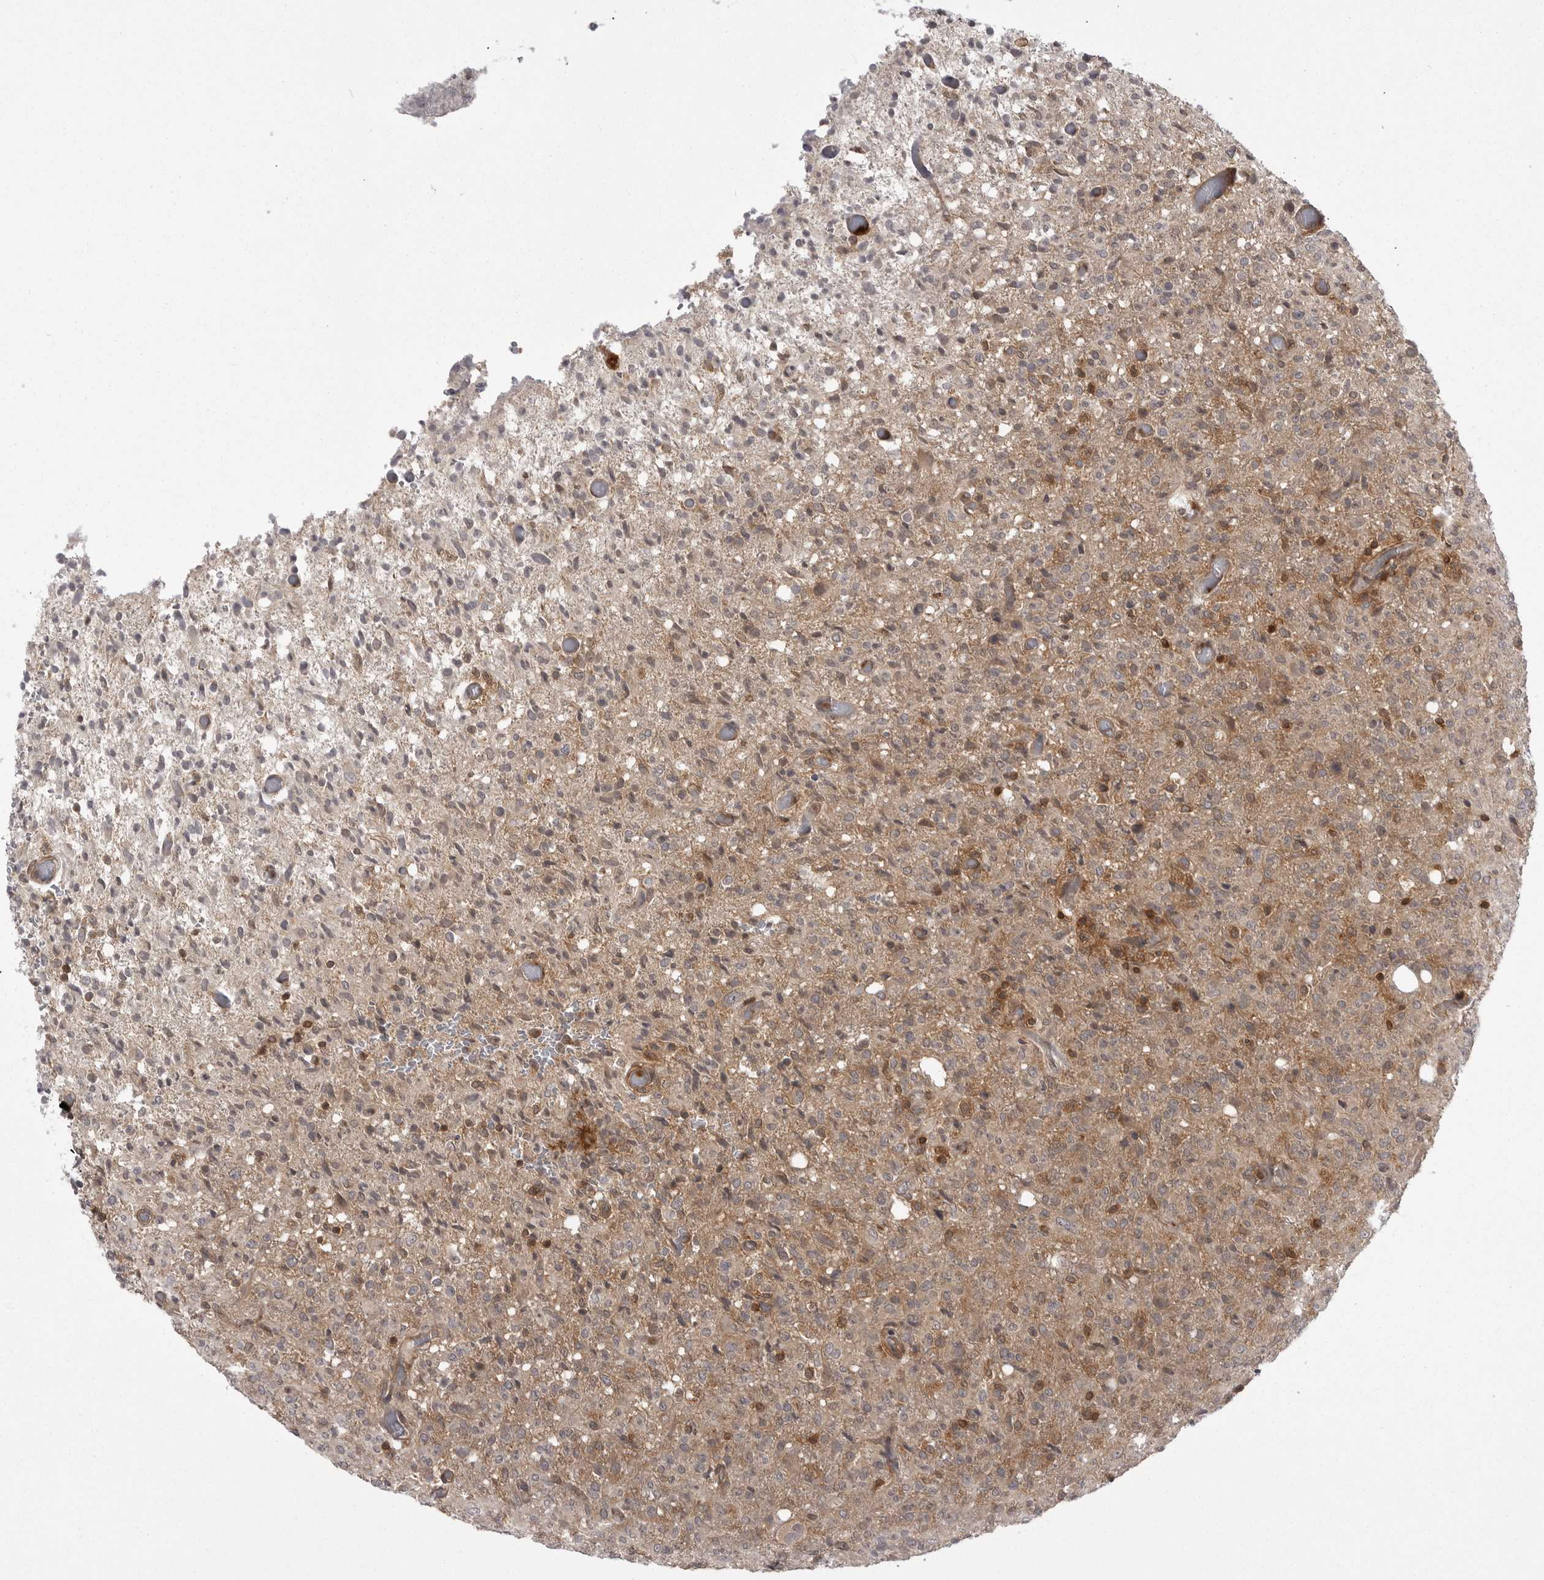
{"staining": {"intensity": "weak", "quantity": "25%-75%", "location": "cytoplasmic/membranous"}, "tissue": "glioma", "cell_type": "Tumor cells", "image_type": "cancer", "snomed": [{"axis": "morphology", "description": "Glioma, malignant, High grade"}, {"axis": "topography", "description": "Brain"}], "caption": "The photomicrograph exhibits immunohistochemical staining of high-grade glioma (malignant). There is weak cytoplasmic/membranous positivity is present in about 25%-75% of tumor cells.", "gene": "STK24", "patient": {"sex": "female", "age": 57}}